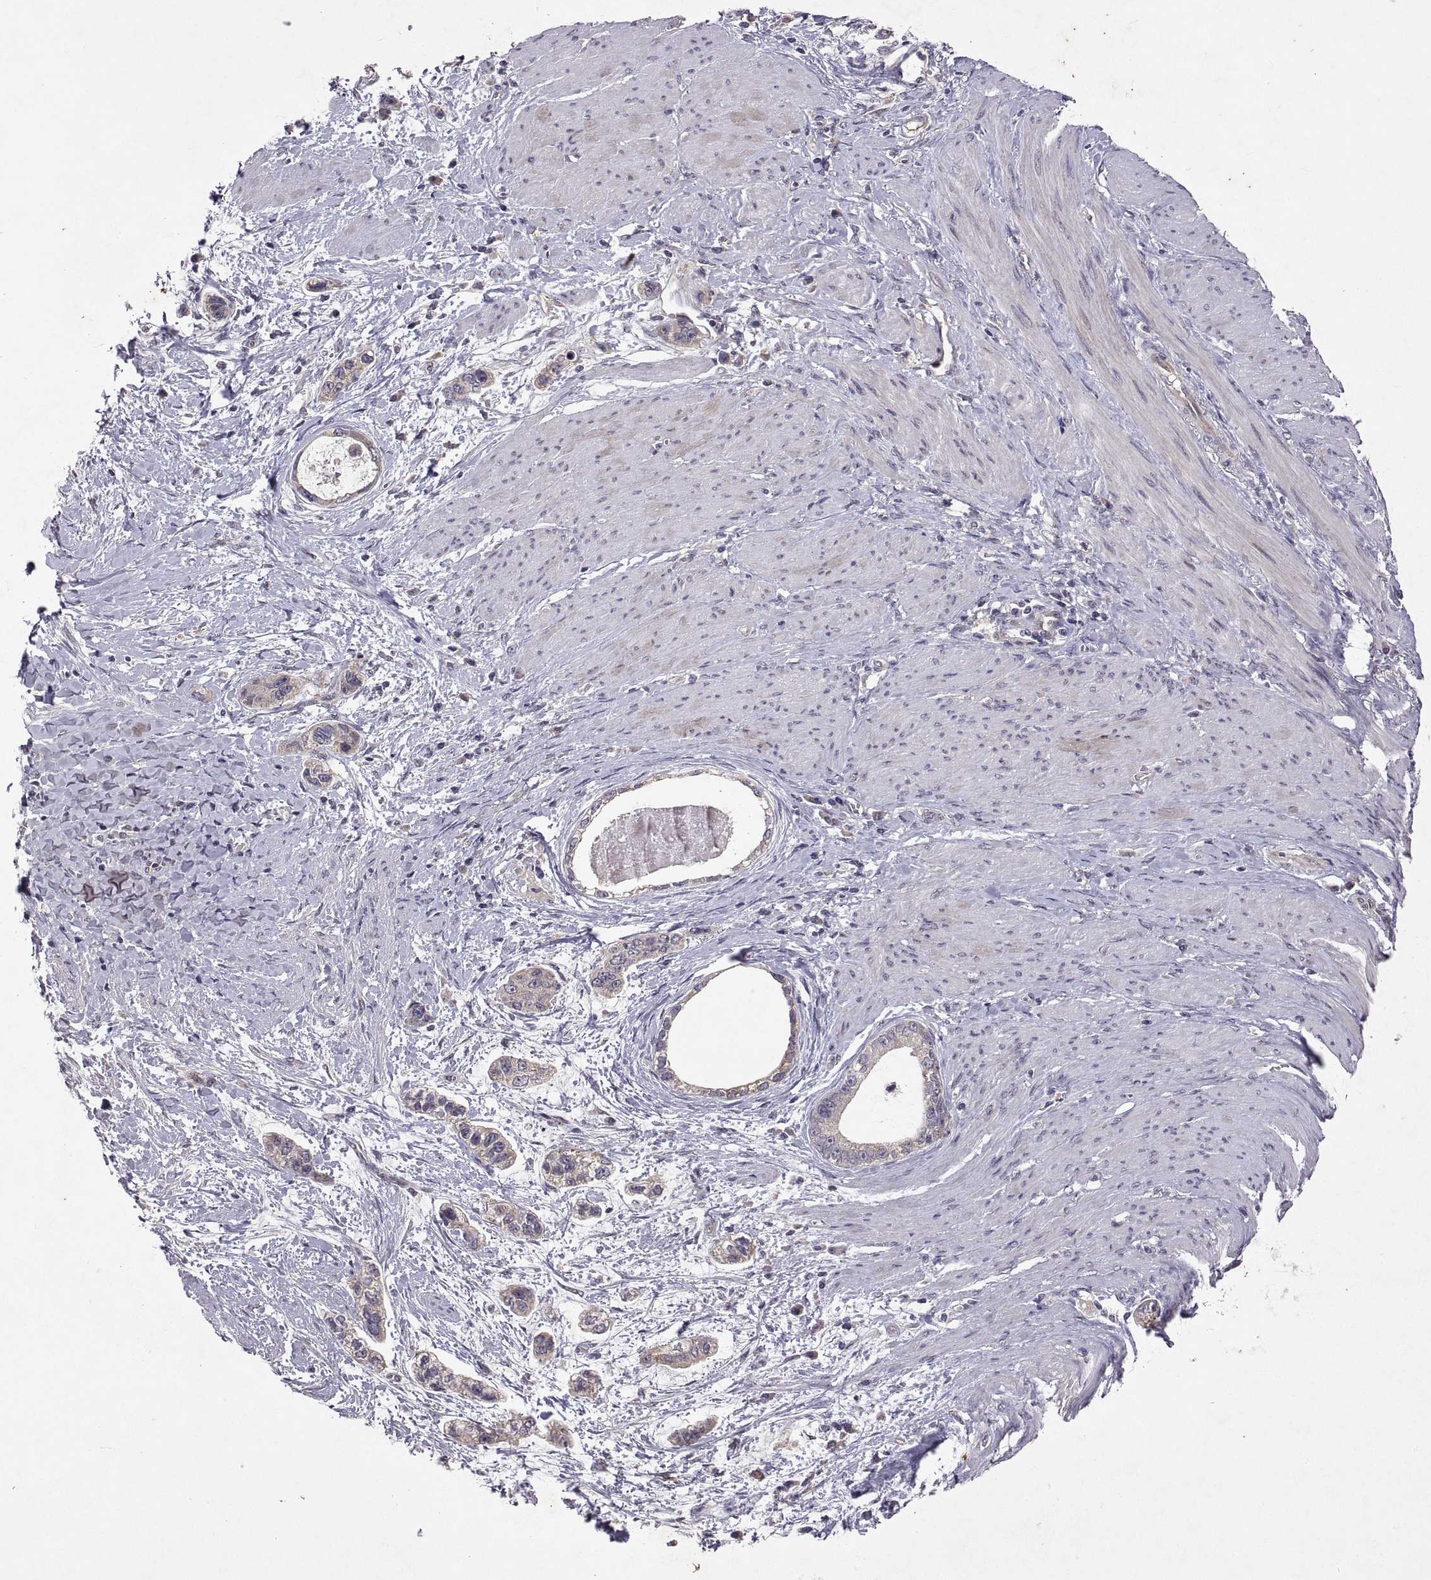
{"staining": {"intensity": "weak", "quantity": ">75%", "location": "cytoplasmic/membranous"}, "tissue": "stomach cancer", "cell_type": "Tumor cells", "image_type": "cancer", "snomed": [{"axis": "morphology", "description": "Adenocarcinoma, NOS"}, {"axis": "topography", "description": "Stomach, lower"}], "caption": "Stomach adenocarcinoma stained with a brown dye demonstrates weak cytoplasmic/membranous positive staining in approximately >75% of tumor cells.", "gene": "LAMA1", "patient": {"sex": "female", "age": 93}}